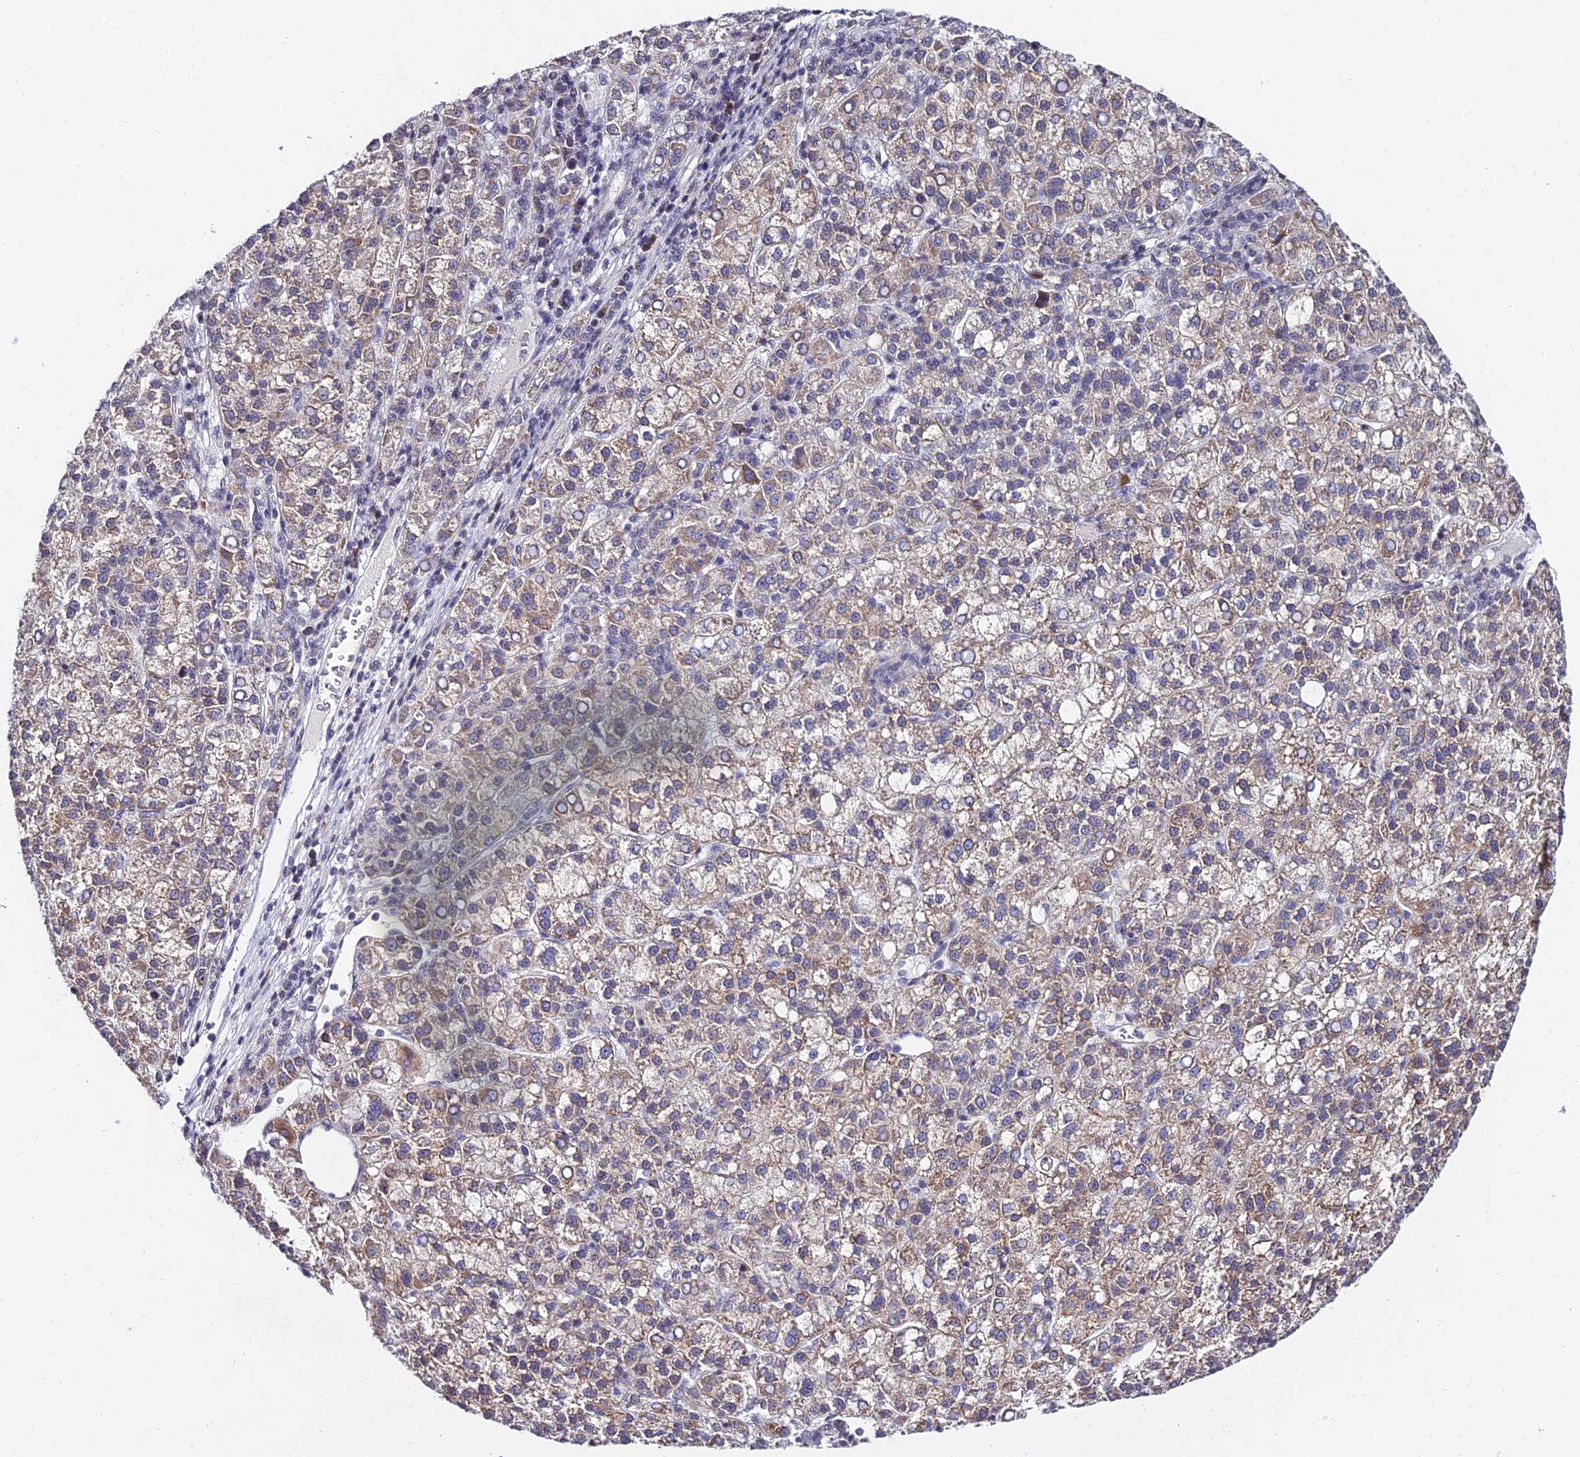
{"staining": {"intensity": "moderate", "quantity": "25%-75%", "location": "cytoplasmic/membranous"}, "tissue": "liver cancer", "cell_type": "Tumor cells", "image_type": "cancer", "snomed": [{"axis": "morphology", "description": "Carcinoma, Hepatocellular, NOS"}, {"axis": "topography", "description": "Liver"}], "caption": "This photomicrograph demonstrates immunohistochemistry staining of liver cancer, with medium moderate cytoplasmic/membranous expression in approximately 25%-75% of tumor cells.", "gene": "CDNF", "patient": {"sex": "female", "age": 58}}